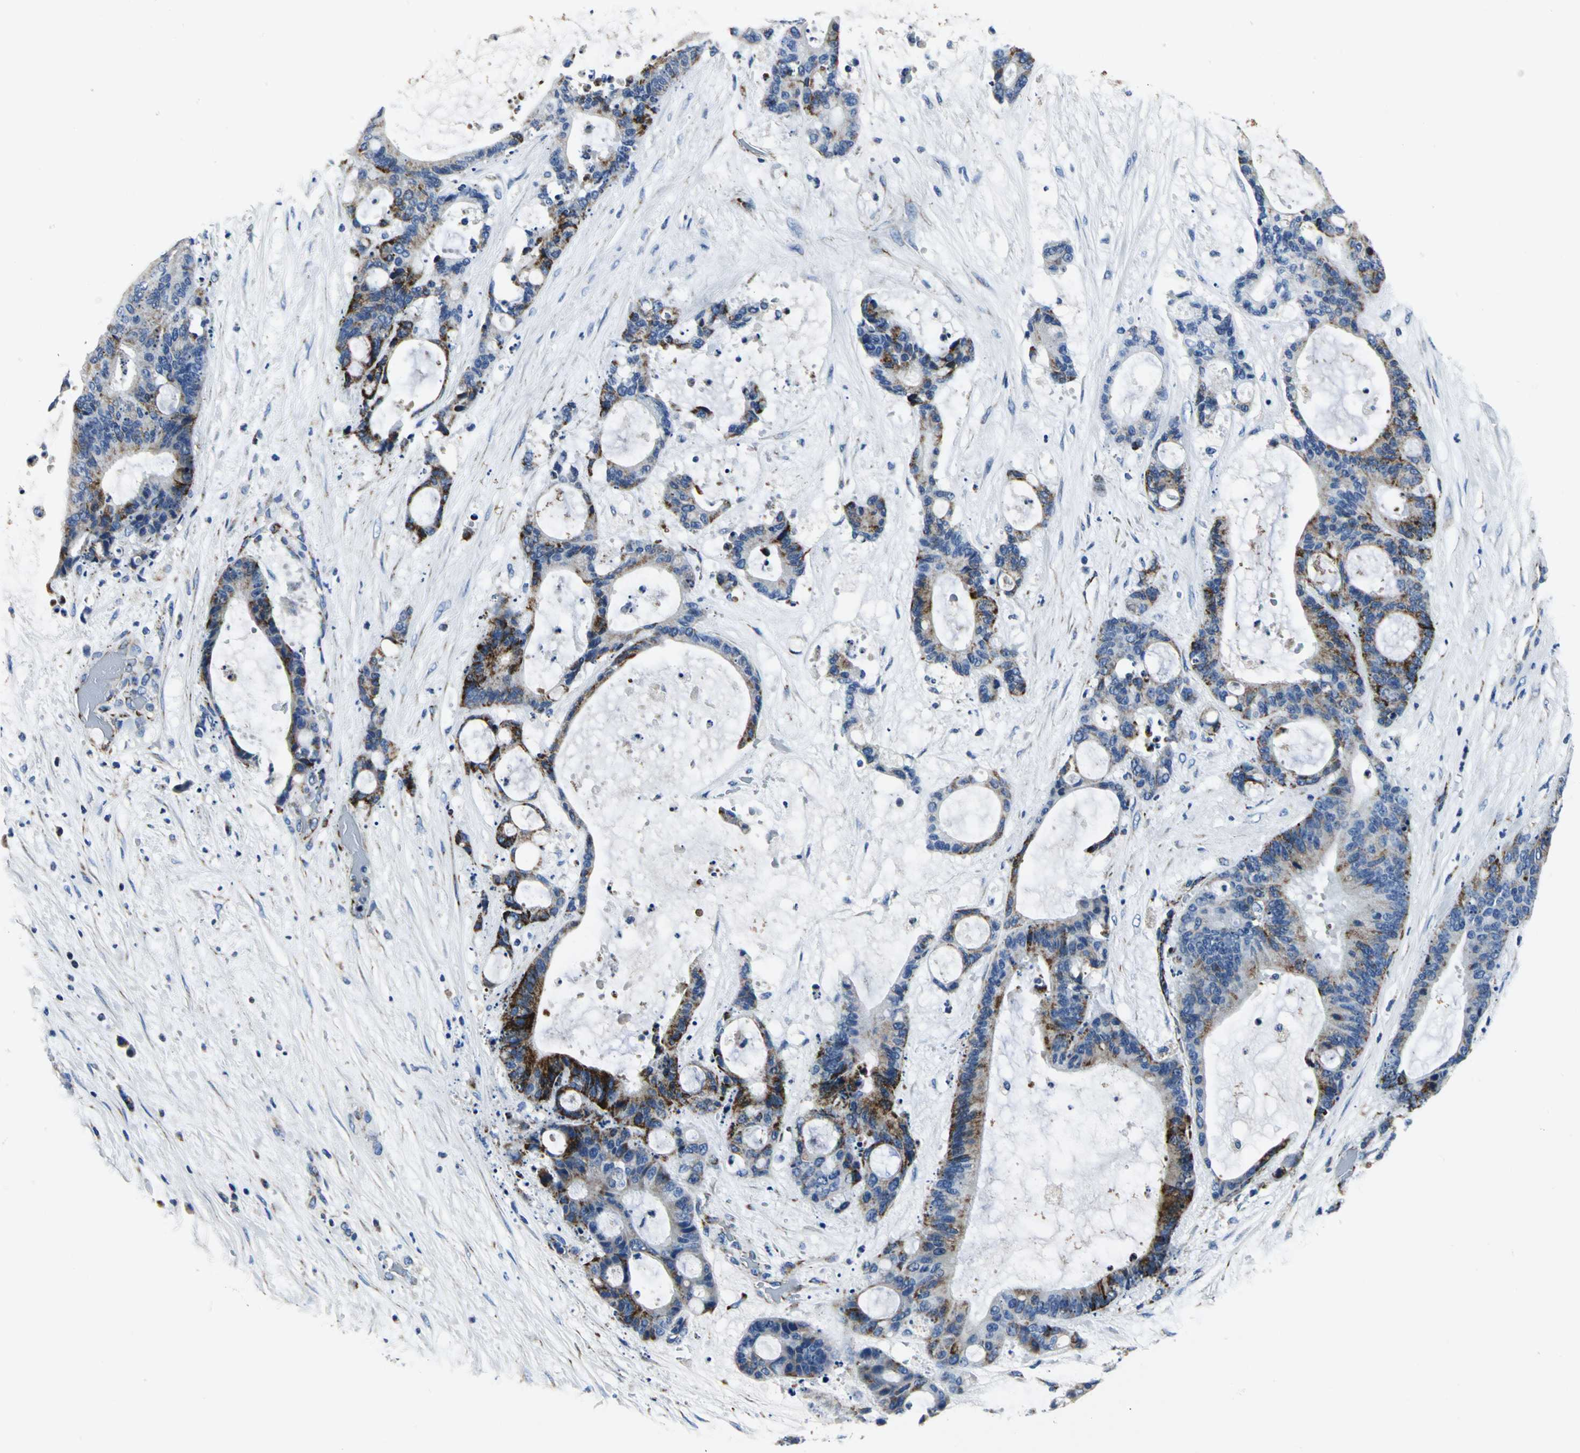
{"staining": {"intensity": "moderate", "quantity": "25%-75%", "location": "cytoplasmic/membranous"}, "tissue": "liver cancer", "cell_type": "Tumor cells", "image_type": "cancer", "snomed": [{"axis": "morphology", "description": "Cholangiocarcinoma"}, {"axis": "topography", "description": "Liver"}], "caption": "Immunohistochemistry (IHC) of human liver cholangiocarcinoma reveals medium levels of moderate cytoplasmic/membranous staining in approximately 25%-75% of tumor cells. (Brightfield microscopy of DAB IHC at high magnification).", "gene": "IFI6", "patient": {"sex": "female", "age": 73}}